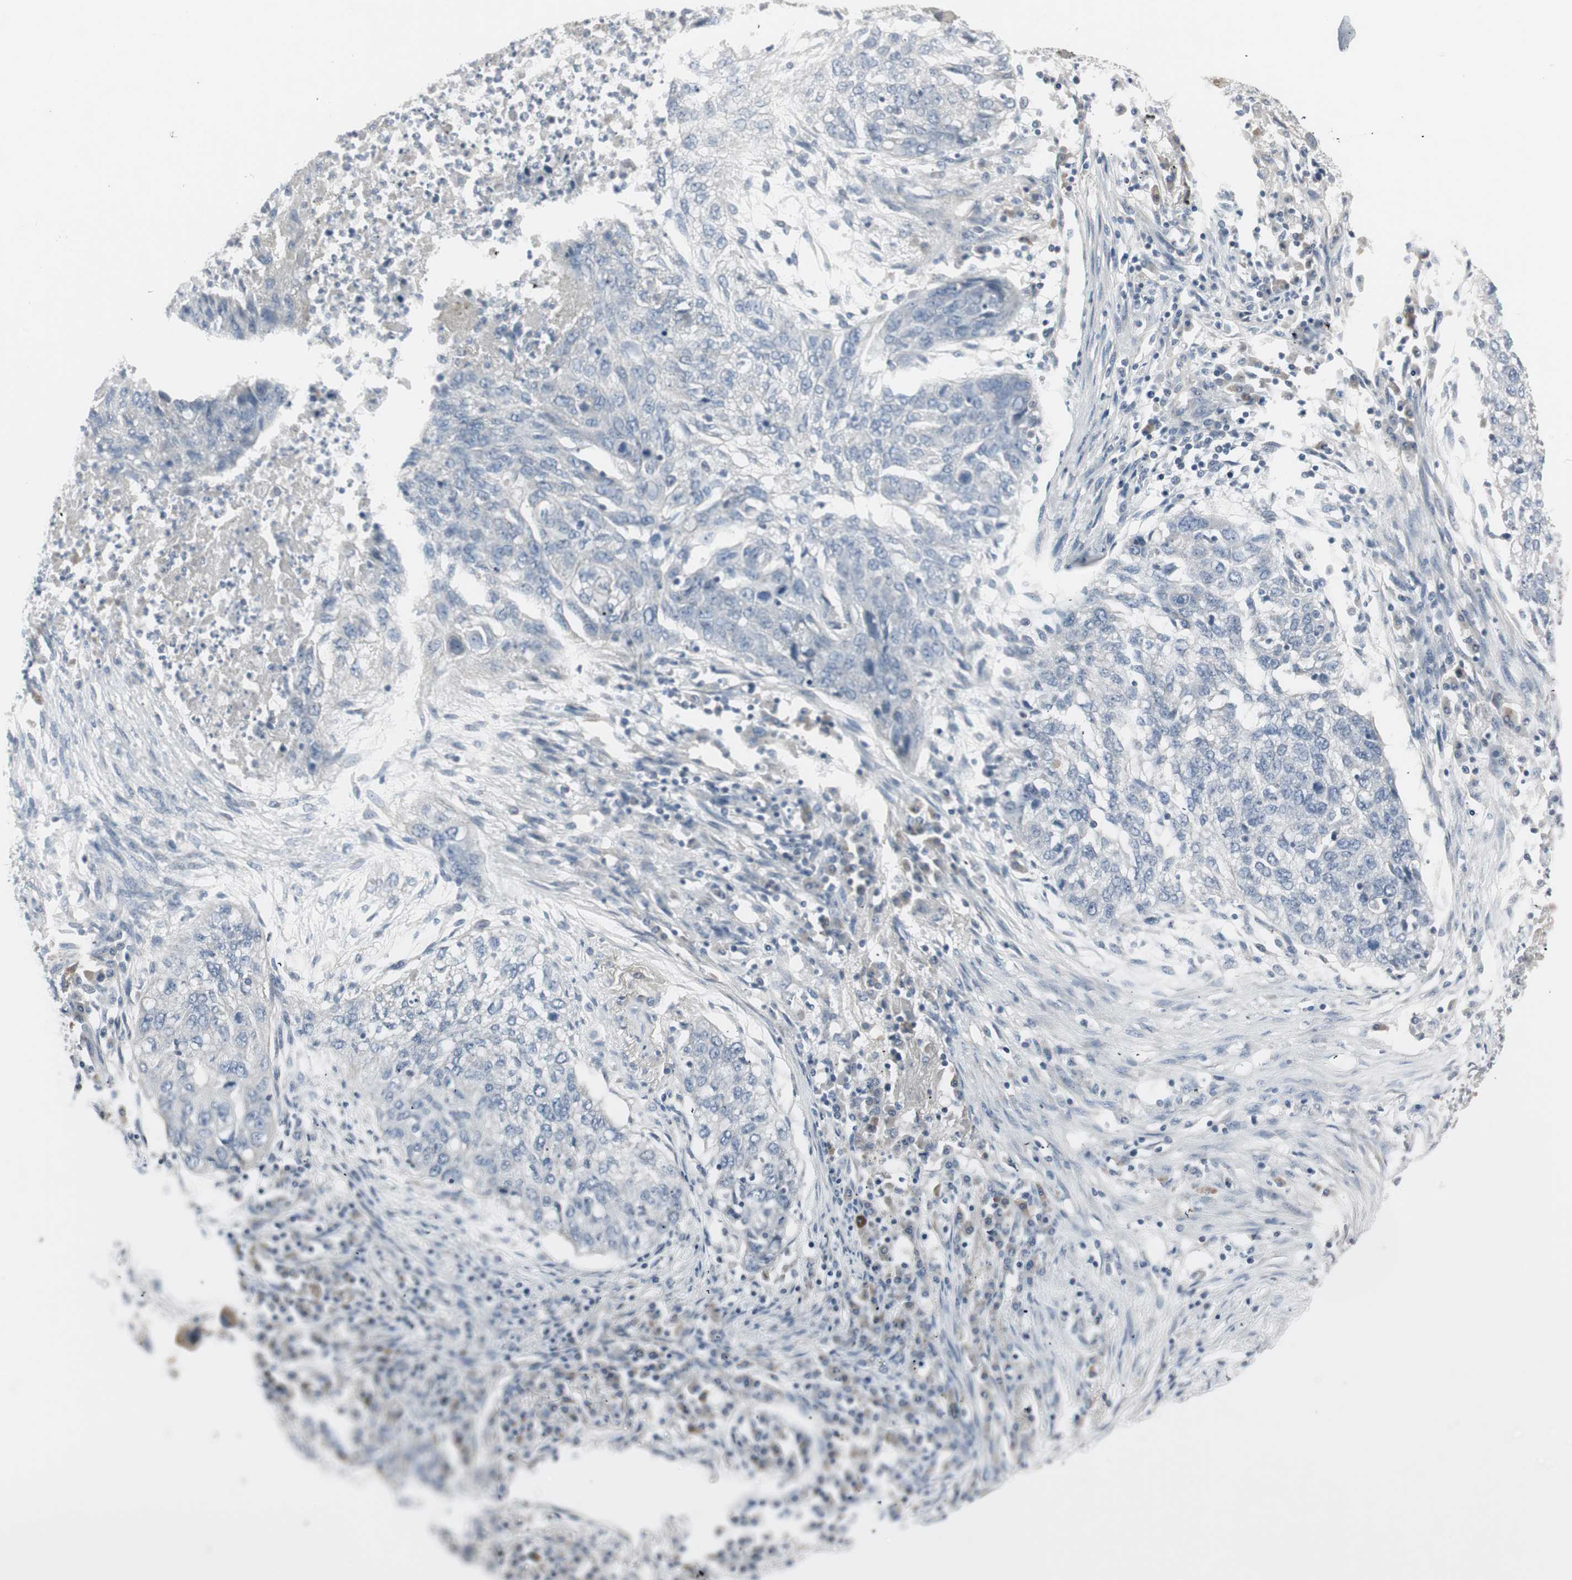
{"staining": {"intensity": "negative", "quantity": "none", "location": "none"}, "tissue": "lung cancer", "cell_type": "Tumor cells", "image_type": "cancer", "snomed": [{"axis": "morphology", "description": "Squamous cell carcinoma, NOS"}, {"axis": "topography", "description": "Lung"}], "caption": "An IHC micrograph of squamous cell carcinoma (lung) is shown. There is no staining in tumor cells of squamous cell carcinoma (lung).", "gene": "DMPK", "patient": {"sex": "female", "age": 63}}